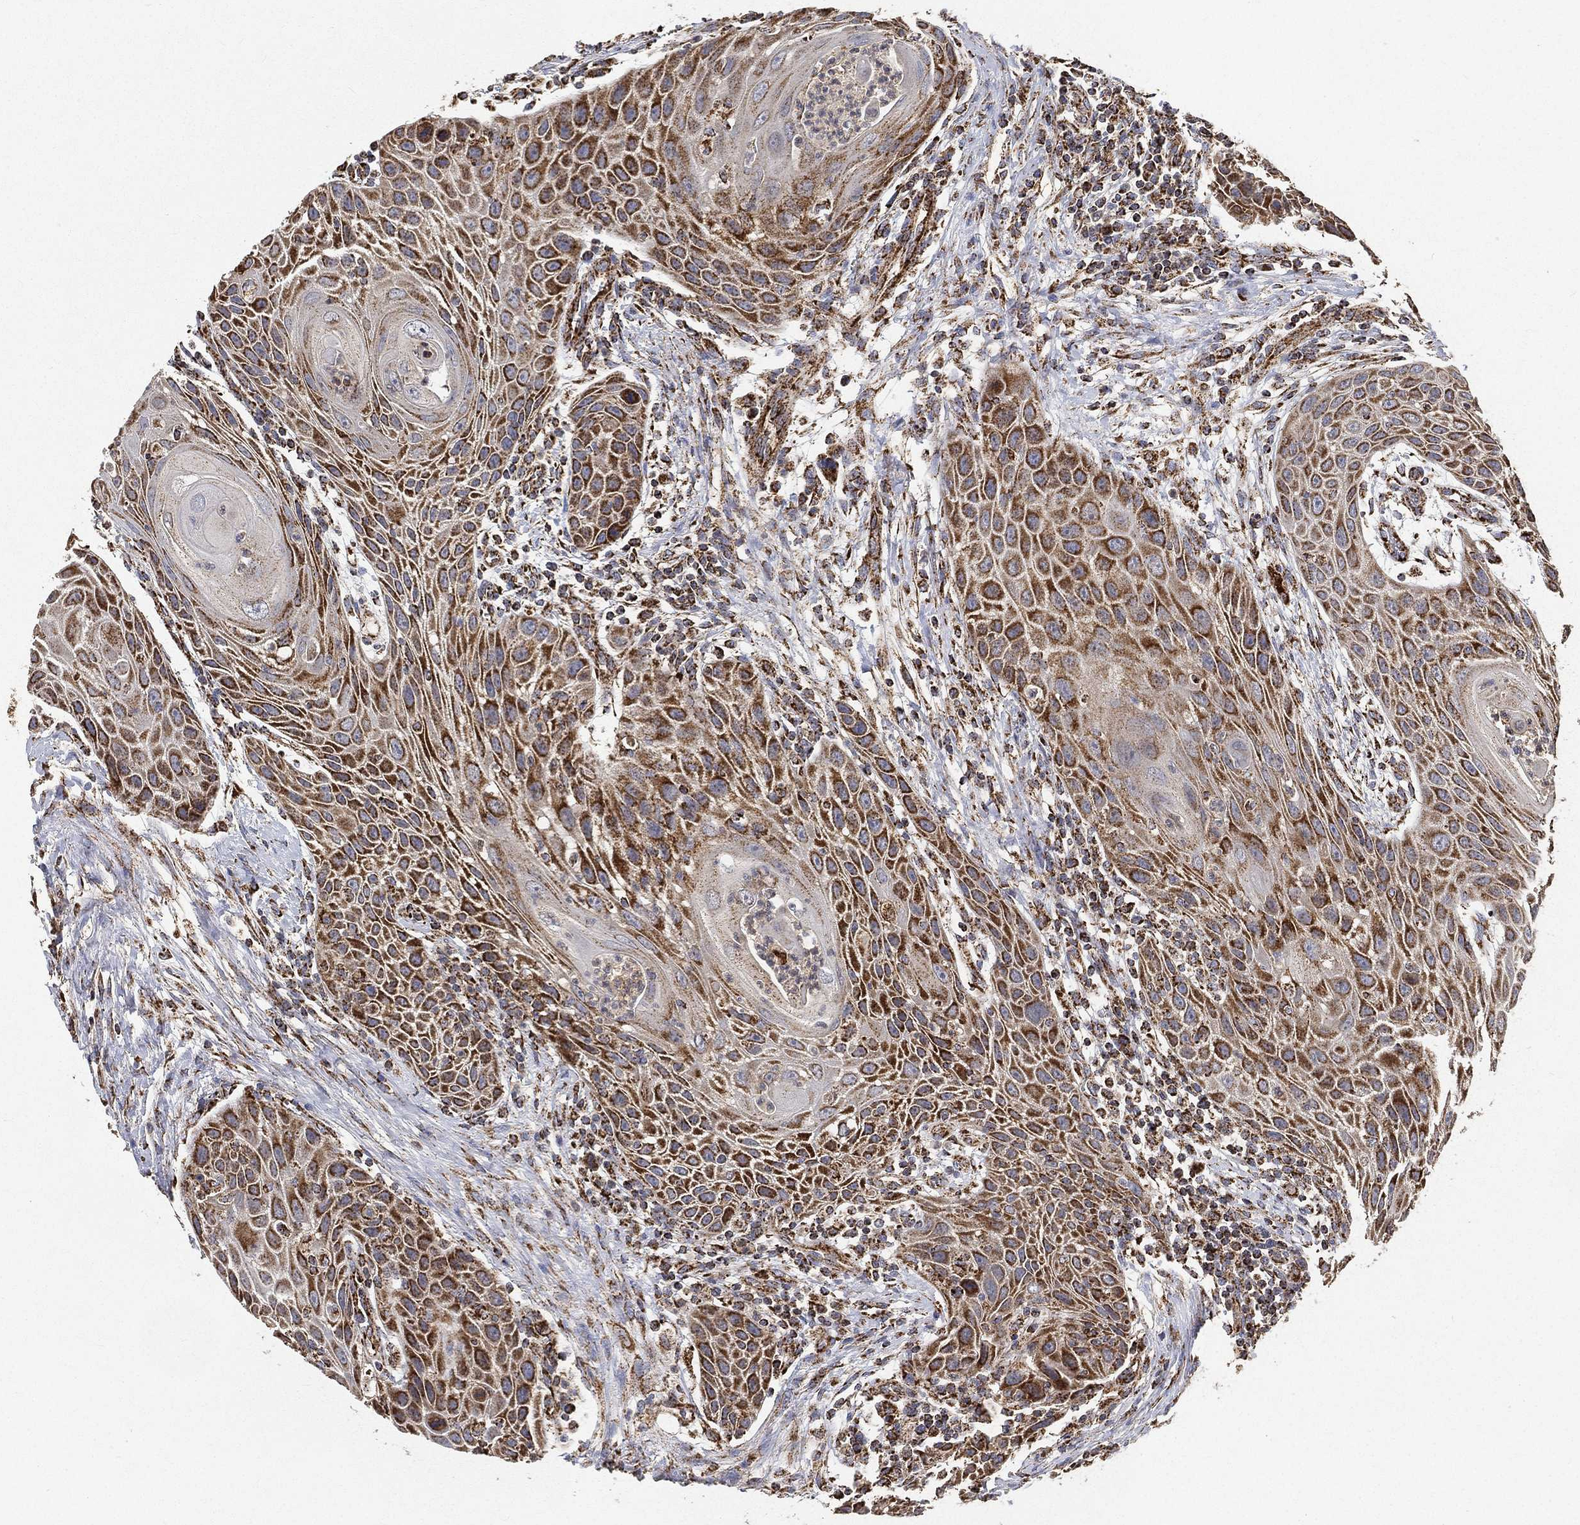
{"staining": {"intensity": "strong", "quantity": ">75%", "location": "cytoplasmic/membranous"}, "tissue": "head and neck cancer", "cell_type": "Tumor cells", "image_type": "cancer", "snomed": [{"axis": "morphology", "description": "Squamous cell carcinoma, NOS"}, {"axis": "topography", "description": "Head-Neck"}], "caption": "This is a histology image of IHC staining of squamous cell carcinoma (head and neck), which shows strong positivity in the cytoplasmic/membranous of tumor cells.", "gene": "SLC38A7", "patient": {"sex": "male", "age": 69}}